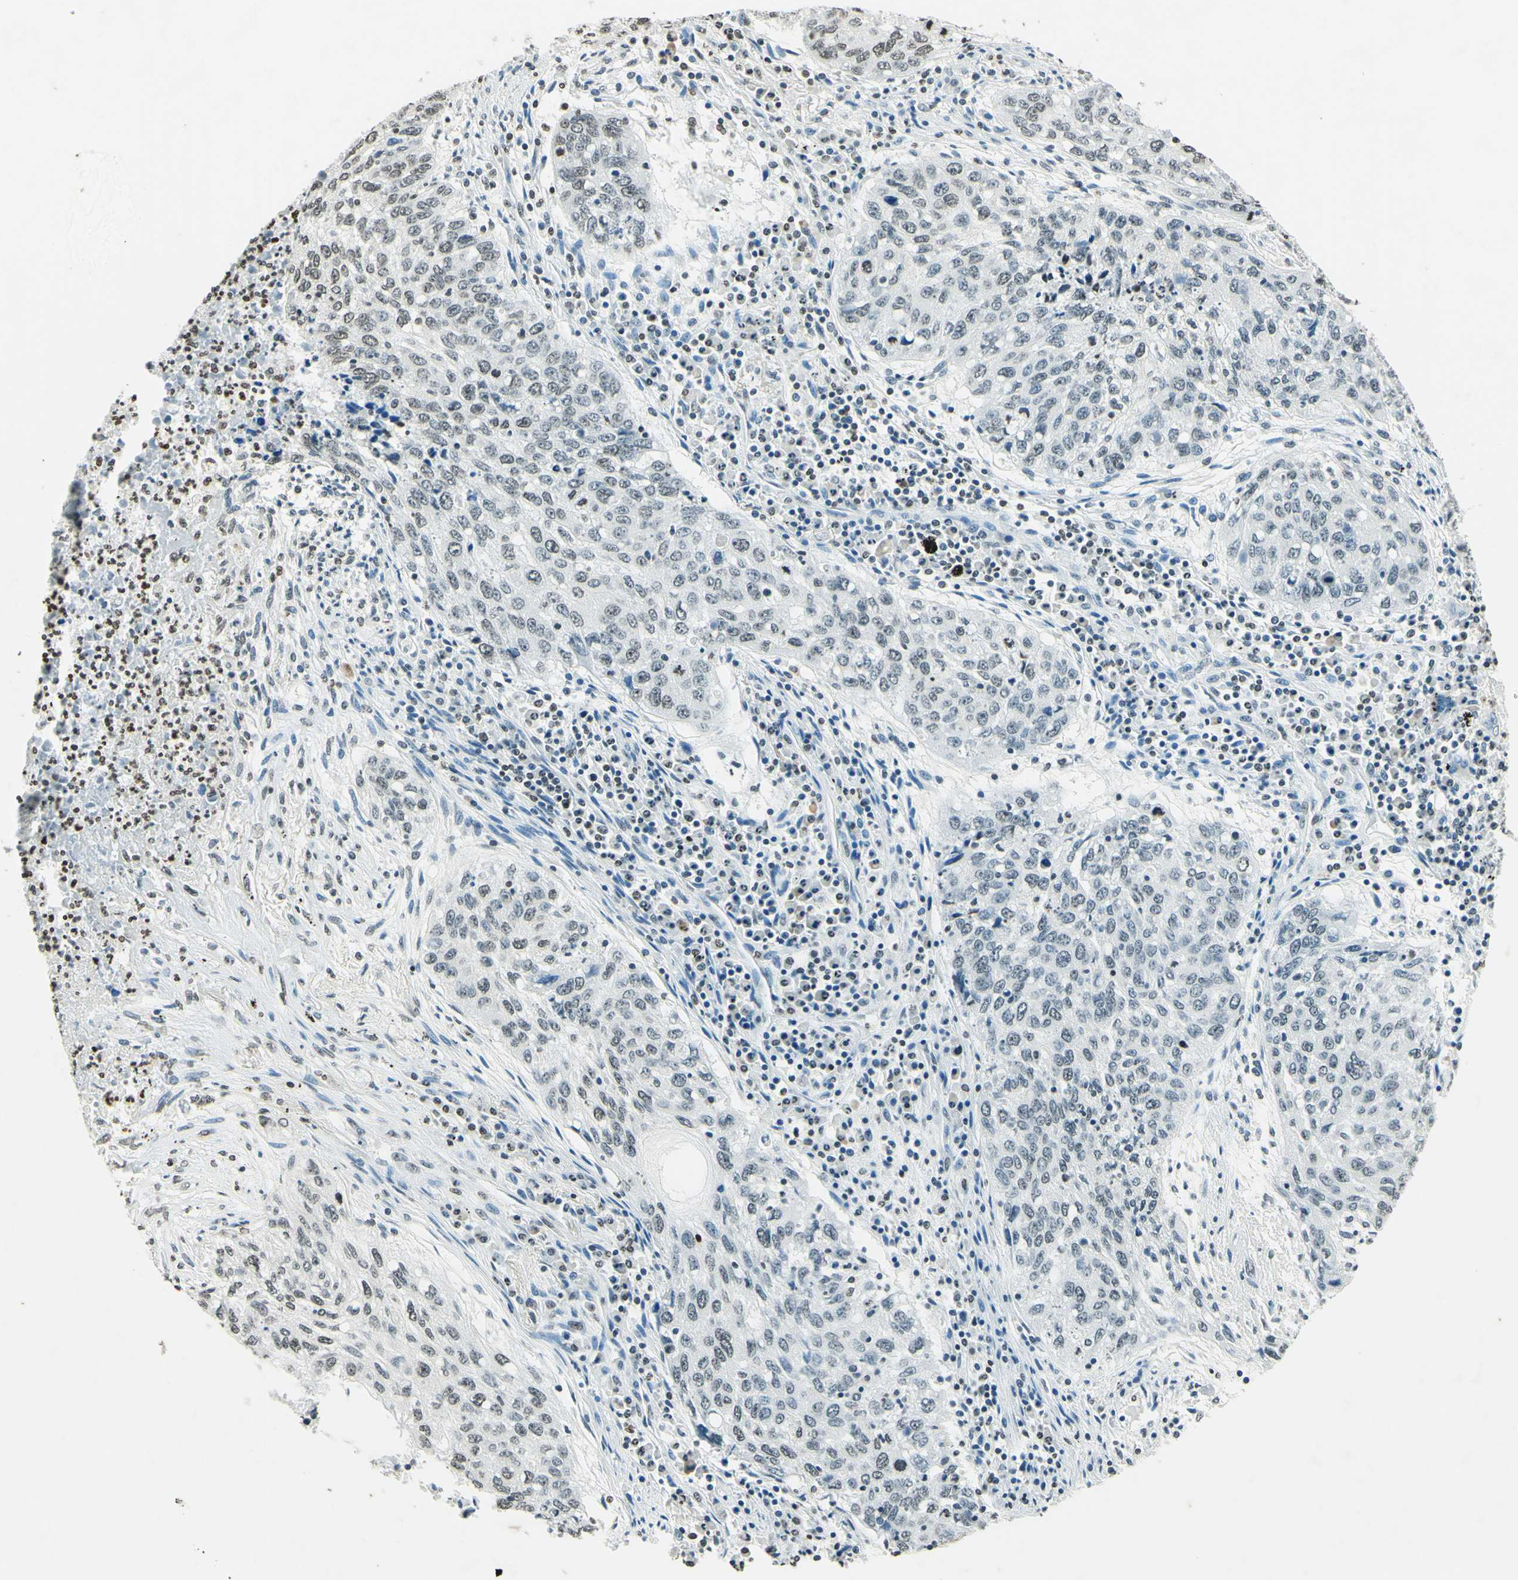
{"staining": {"intensity": "weak", "quantity": "<25%", "location": "nuclear"}, "tissue": "lung cancer", "cell_type": "Tumor cells", "image_type": "cancer", "snomed": [{"axis": "morphology", "description": "Squamous cell carcinoma, NOS"}, {"axis": "topography", "description": "Lung"}], "caption": "A high-resolution micrograph shows immunohistochemistry staining of lung squamous cell carcinoma, which reveals no significant expression in tumor cells.", "gene": "MSH2", "patient": {"sex": "female", "age": 63}}